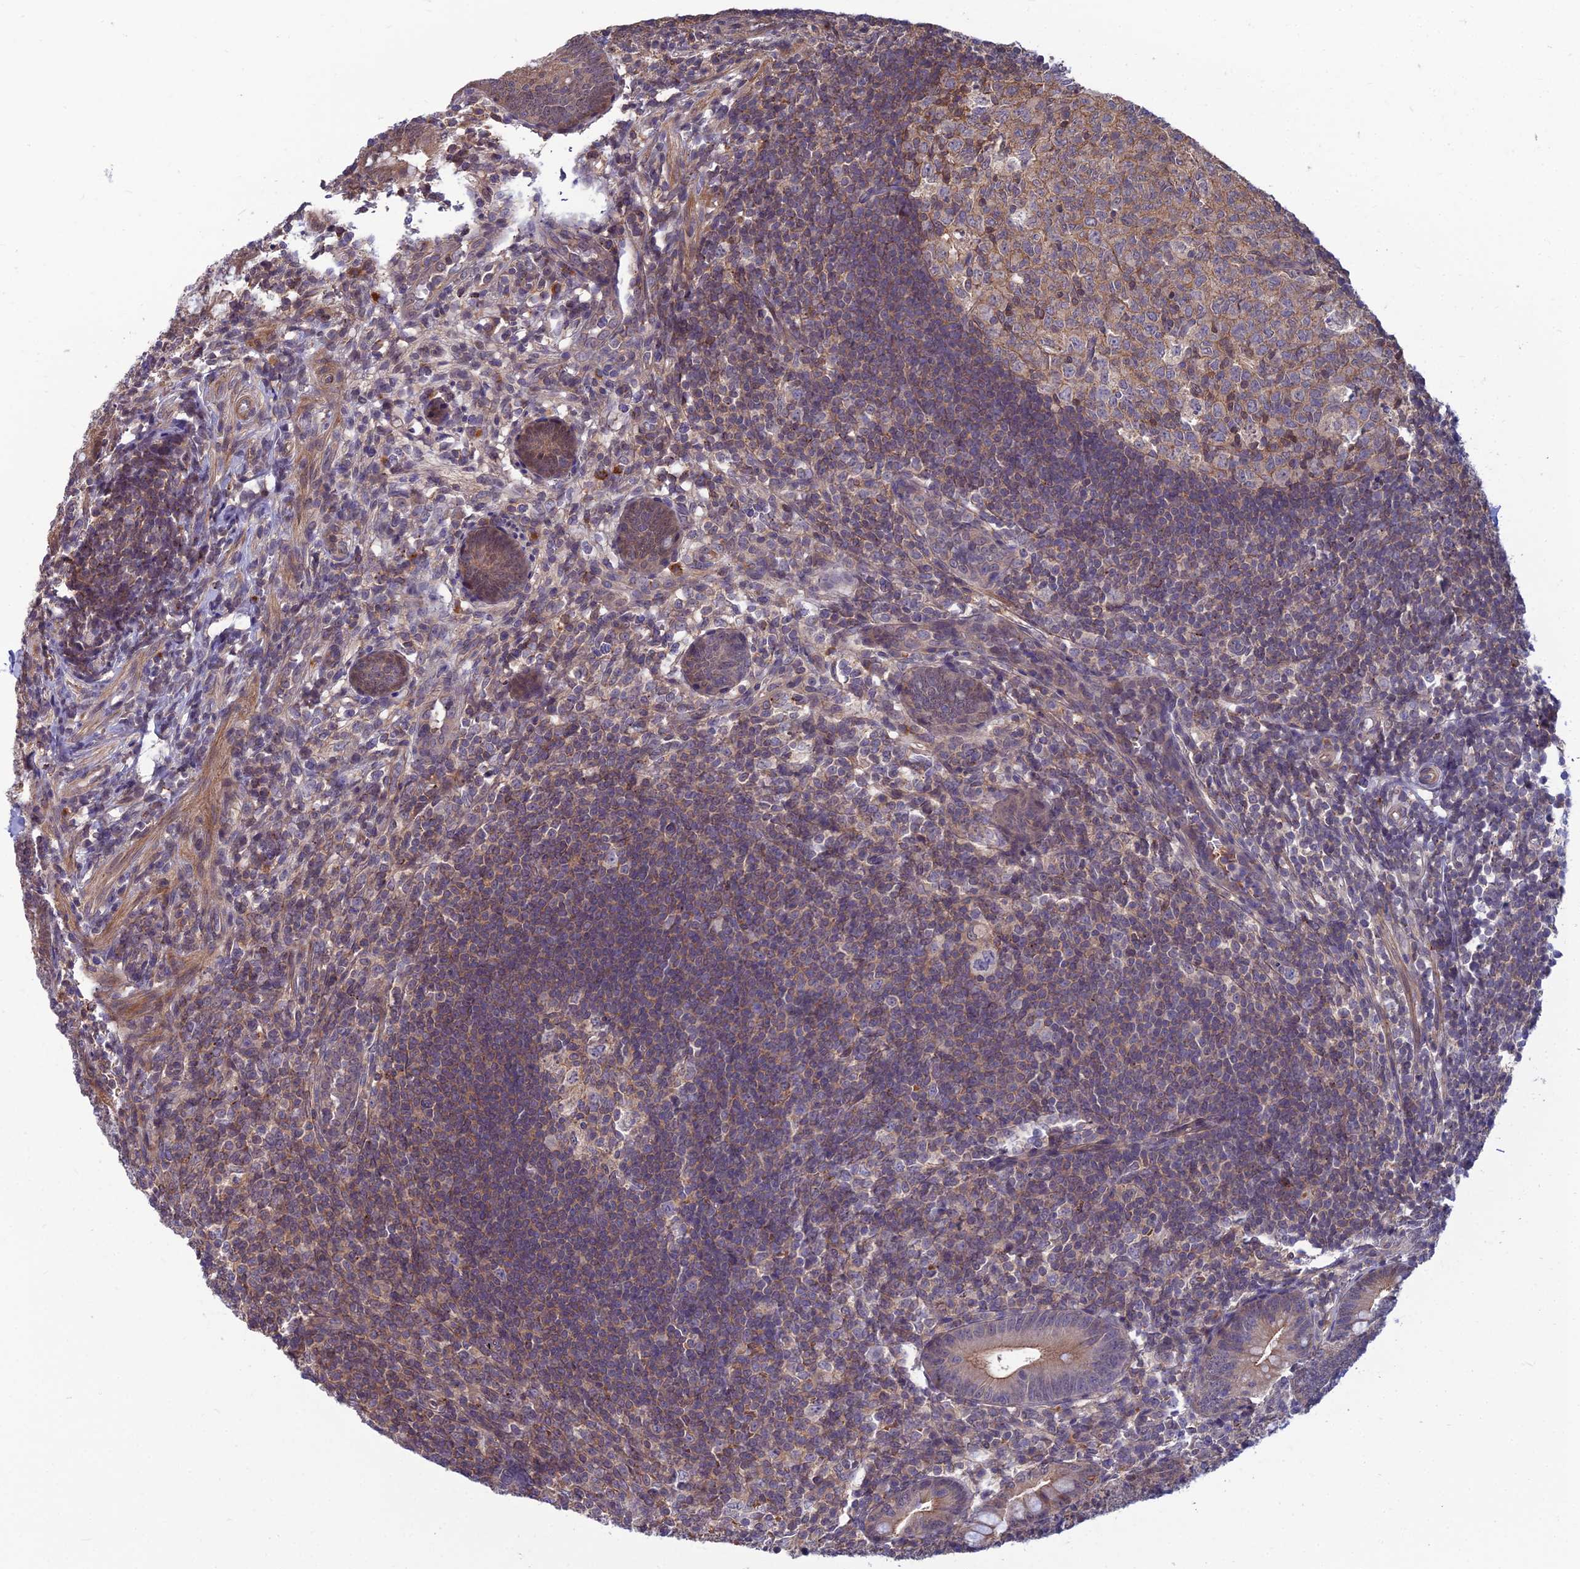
{"staining": {"intensity": "moderate", "quantity": "25%-75%", "location": "cytoplasmic/membranous"}, "tissue": "appendix", "cell_type": "Glandular cells", "image_type": "normal", "snomed": [{"axis": "morphology", "description": "Normal tissue, NOS"}, {"axis": "topography", "description": "Appendix"}], "caption": "A high-resolution photomicrograph shows IHC staining of unremarkable appendix, which demonstrates moderate cytoplasmic/membranous positivity in approximately 25%-75% of glandular cells. The staining was performed using DAB to visualize the protein expression in brown, while the nuclei were stained in blue with hematoxylin (Magnification: 20x).", "gene": "OPA3", "patient": {"sex": "male", "age": 14}}